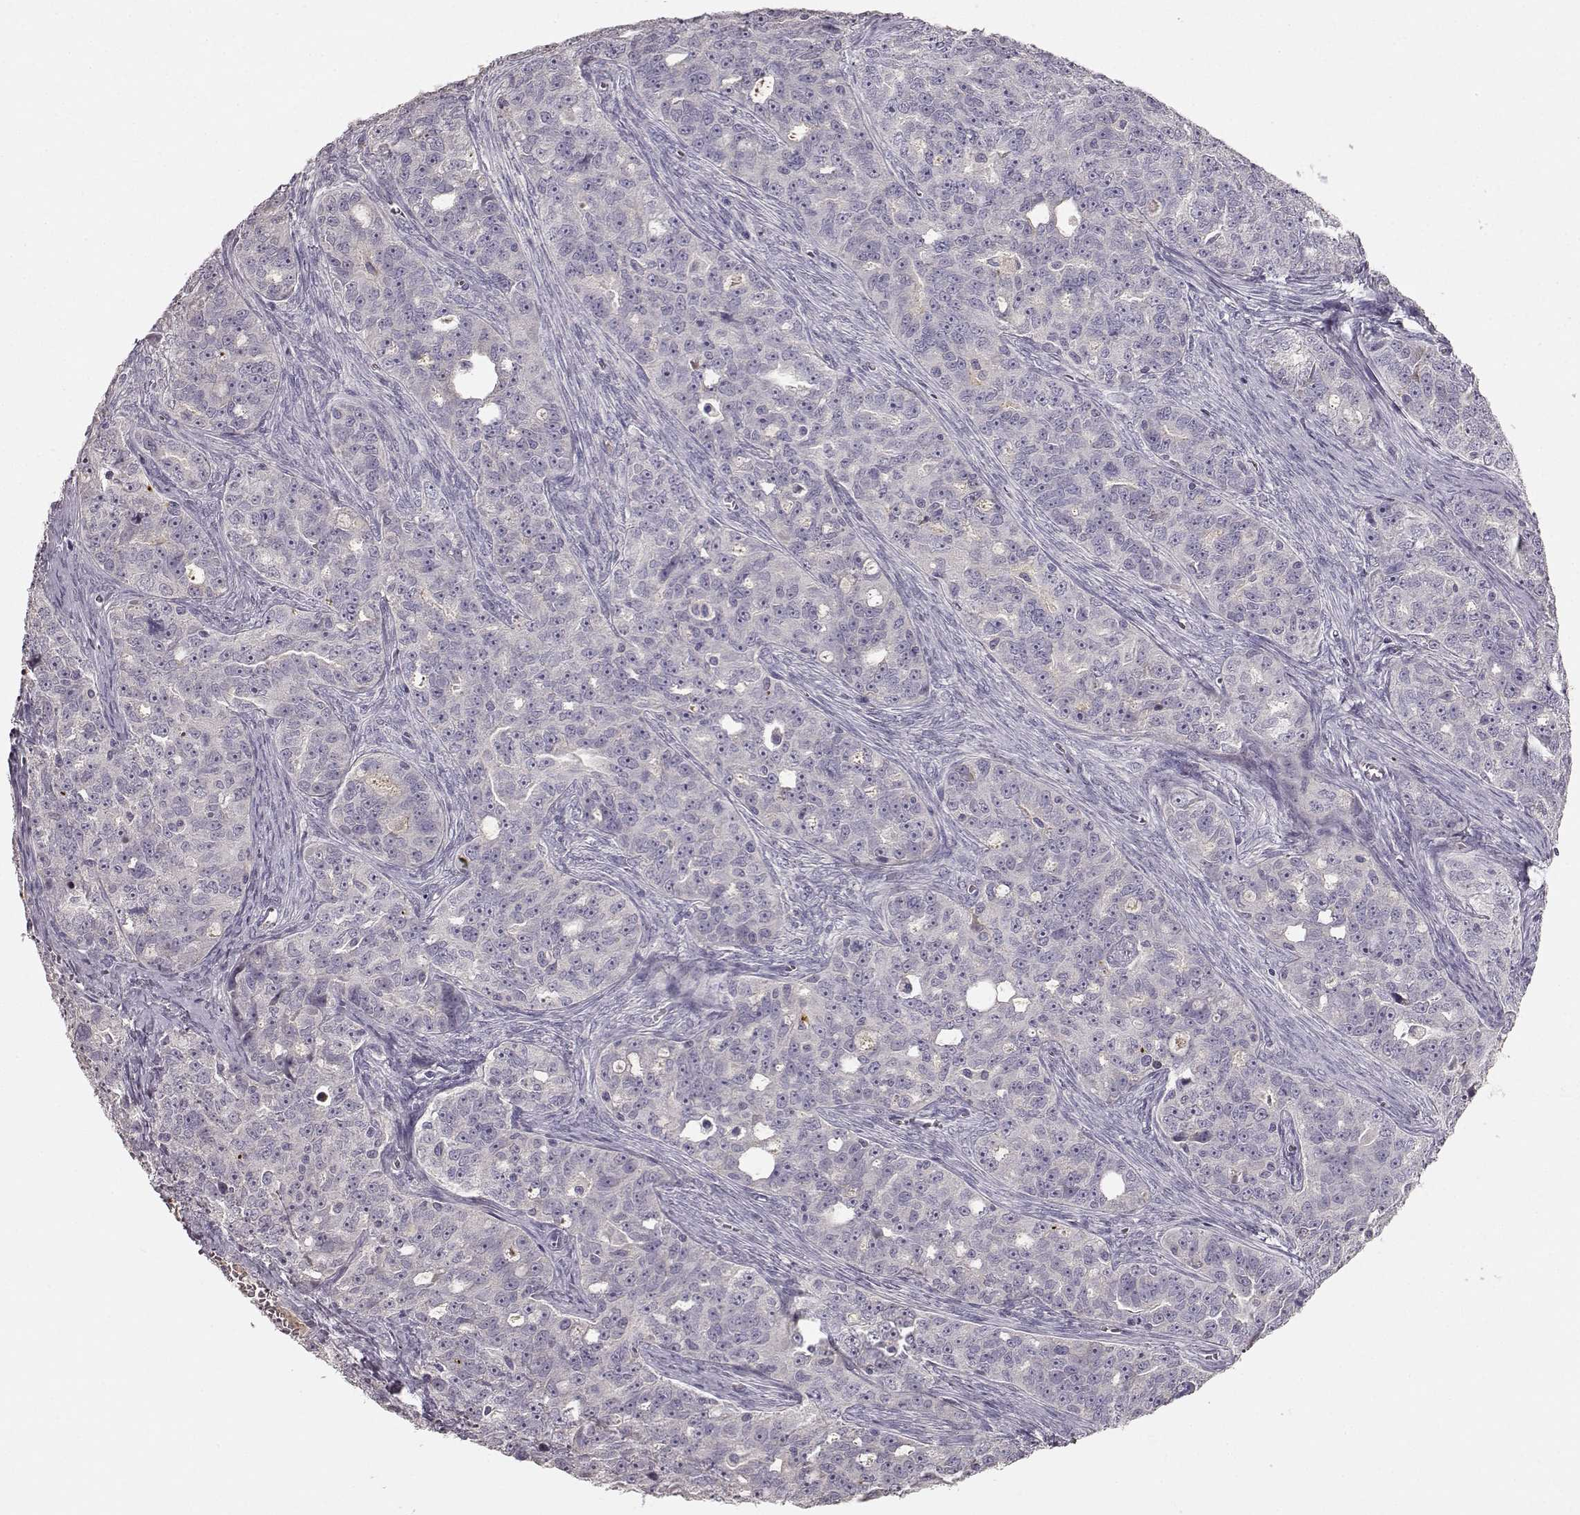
{"staining": {"intensity": "negative", "quantity": "none", "location": "none"}, "tissue": "ovarian cancer", "cell_type": "Tumor cells", "image_type": "cancer", "snomed": [{"axis": "morphology", "description": "Cystadenocarcinoma, serous, NOS"}, {"axis": "topography", "description": "Ovary"}], "caption": "A photomicrograph of human ovarian cancer is negative for staining in tumor cells.", "gene": "YJEFN3", "patient": {"sex": "female", "age": 51}}